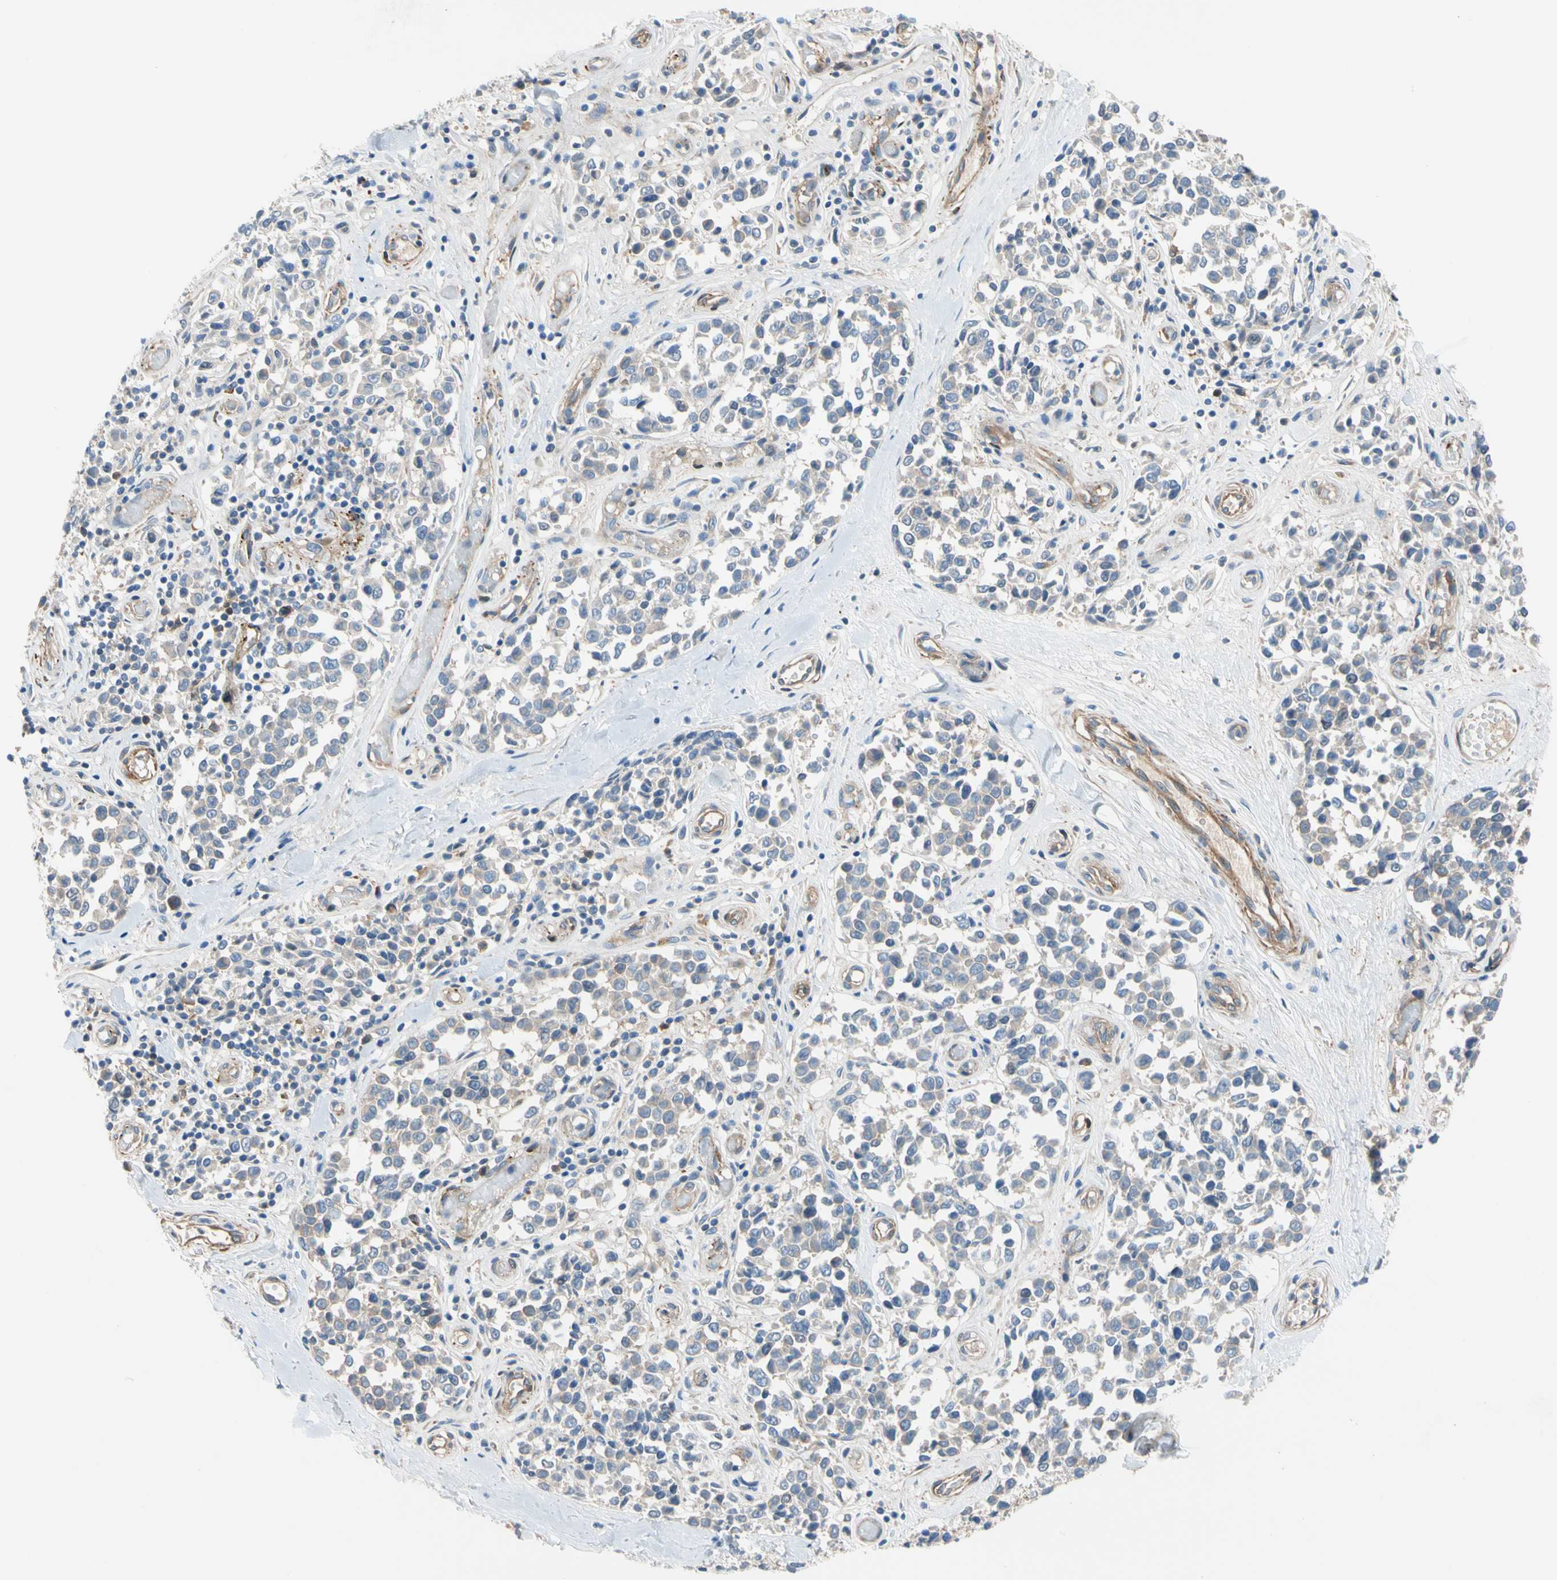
{"staining": {"intensity": "negative", "quantity": "none", "location": "none"}, "tissue": "melanoma", "cell_type": "Tumor cells", "image_type": "cancer", "snomed": [{"axis": "morphology", "description": "Malignant melanoma, NOS"}, {"axis": "topography", "description": "Skin"}], "caption": "Immunohistochemical staining of melanoma exhibits no significant expression in tumor cells.", "gene": "ENTREP3", "patient": {"sex": "female", "age": 64}}